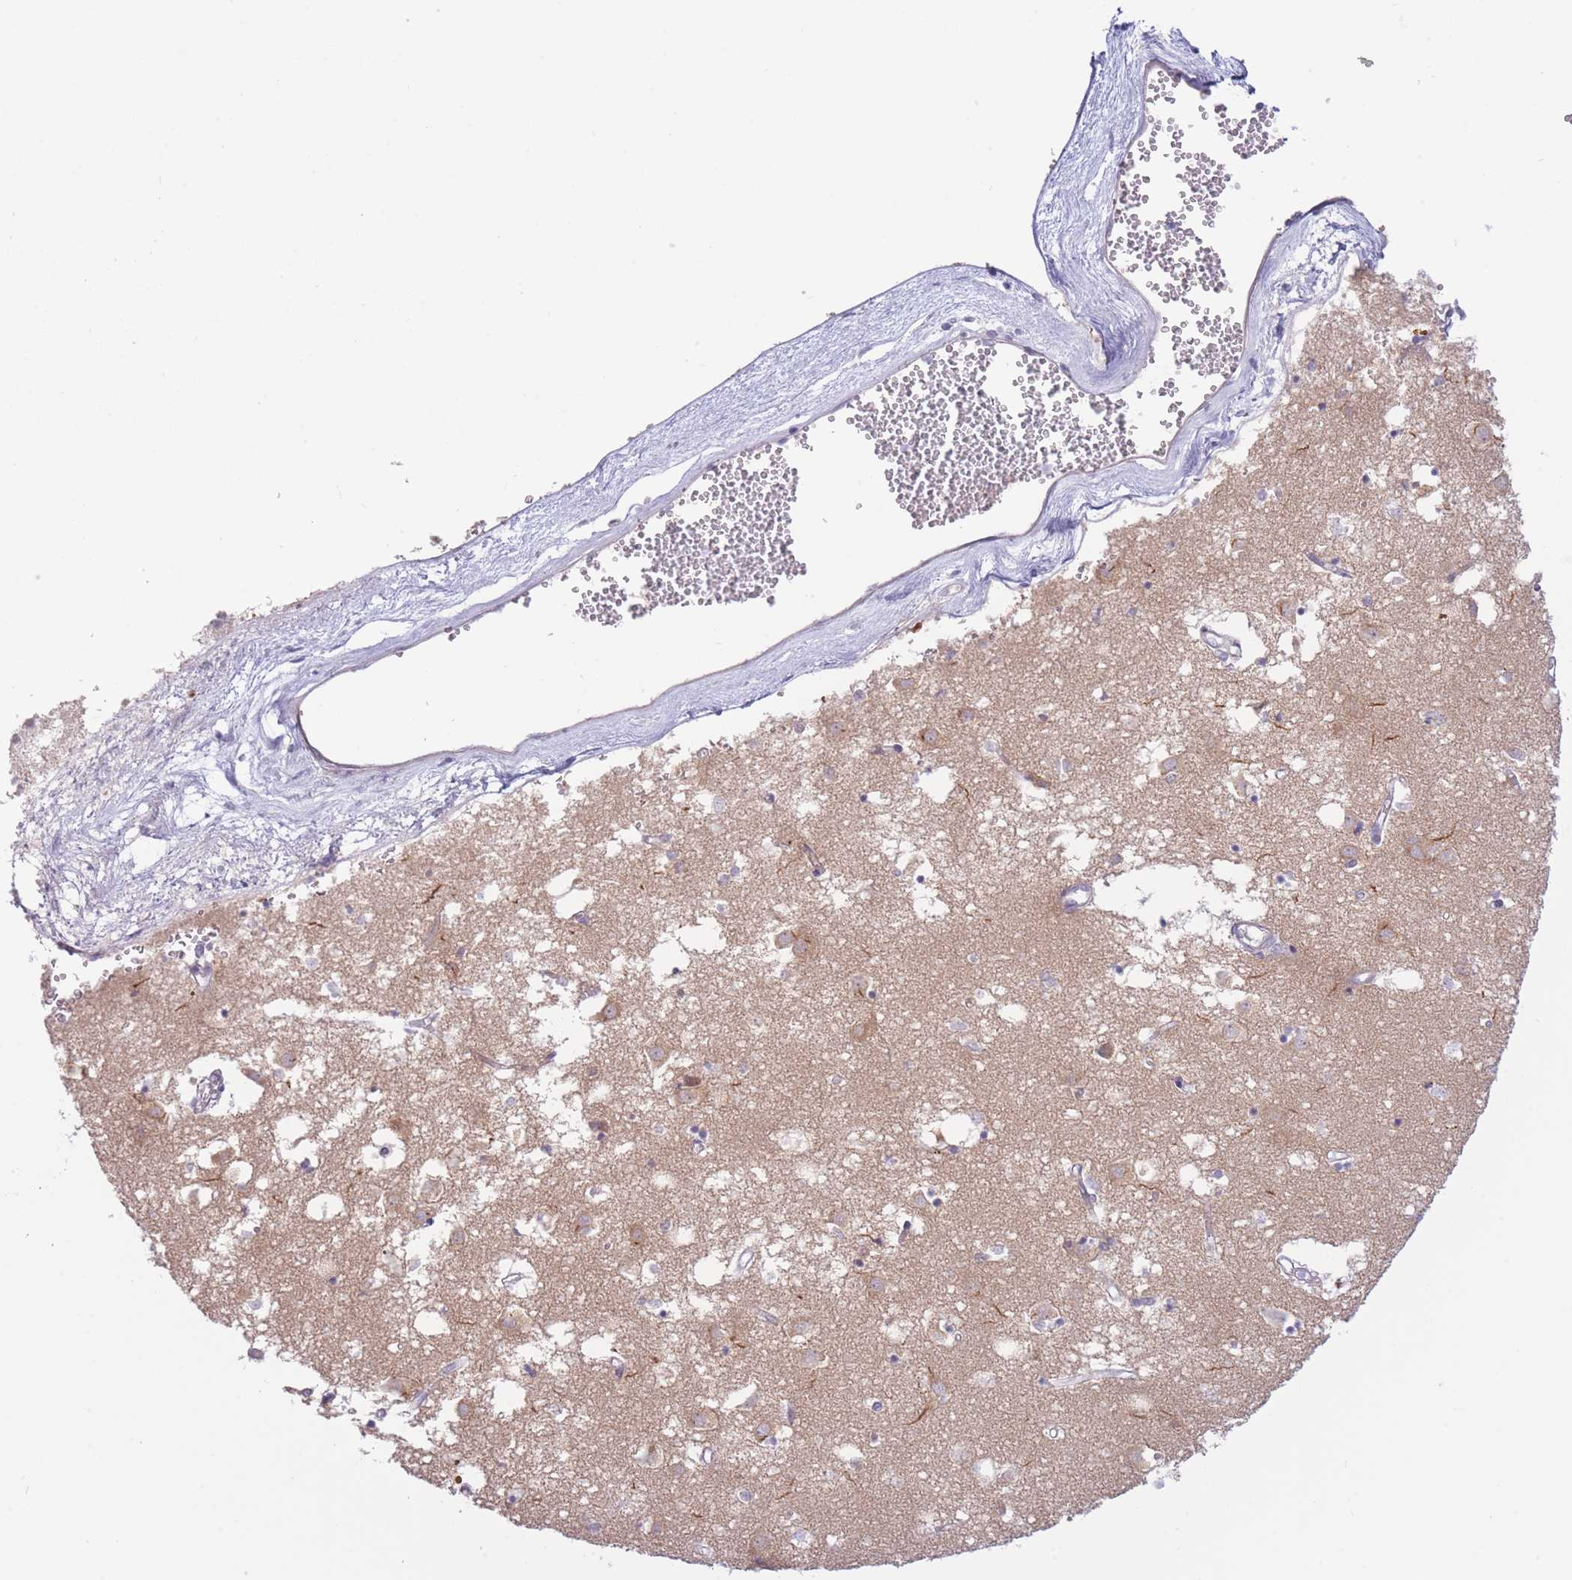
{"staining": {"intensity": "negative", "quantity": "none", "location": "none"}, "tissue": "caudate", "cell_type": "Glial cells", "image_type": "normal", "snomed": [{"axis": "morphology", "description": "Normal tissue, NOS"}, {"axis": "topography", "description": "Lateral ventricle wall"}], "caption": "This is an immunohistochemistry (IHC) micrograph of benign caudate. There is no positivity in glial cells.", "gene": "FBXO46", "patient": {"sex": "male", "age": 70}}